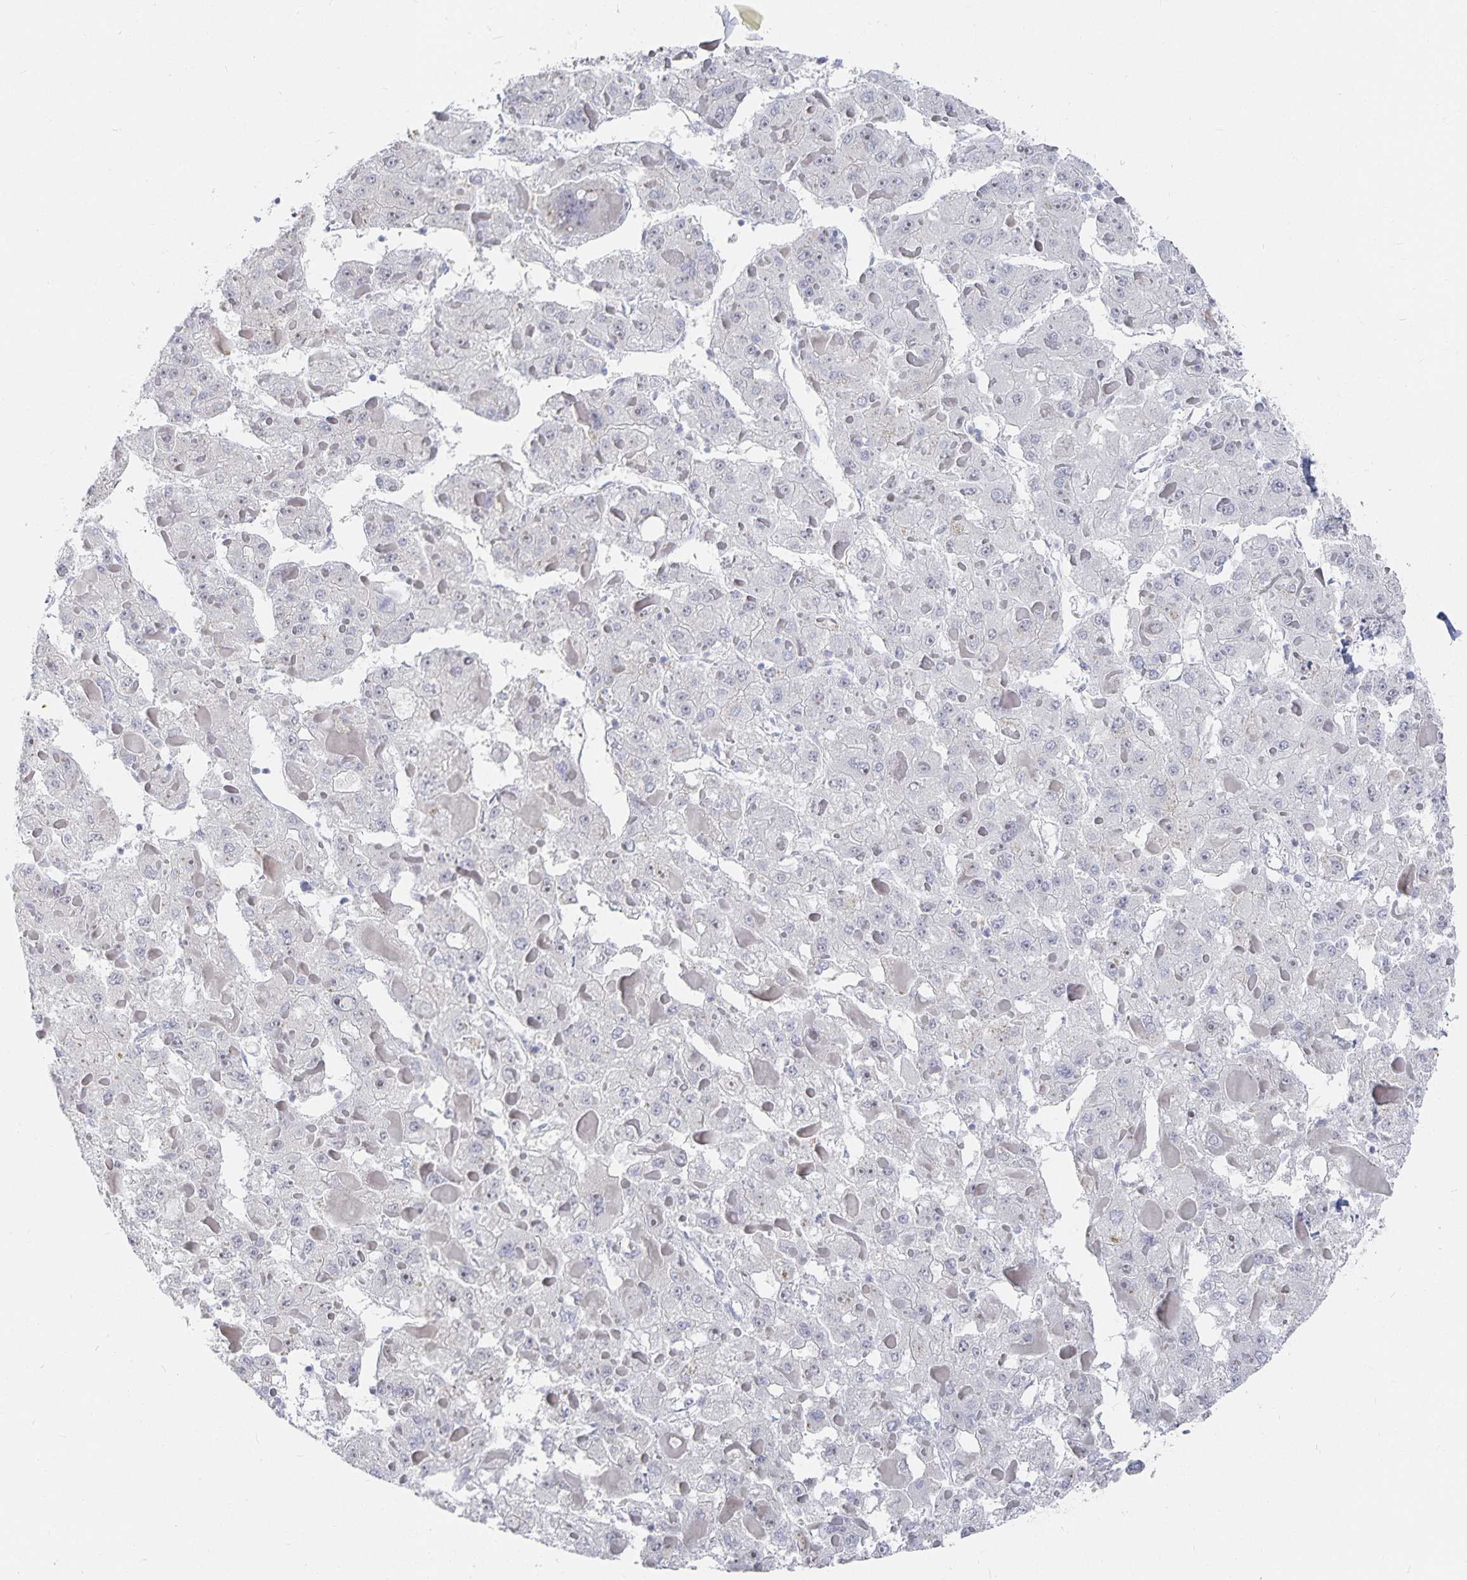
{"staining": {"intensity": "negative", "quantity": "none", "location": "none"}, "tissue": "liver cancer", "cell_type": "Tumor cells", "image_type": "cancer", "snomed": [{"axis": "morphology", "description": "Carcinoma, Hepatocellular, NOS"}, {"axis": "topography", "description": "Liver"}], "caption": "Tumor cells show no significant positivity in liver hepatocellular carcinoma.", "gene": "DNAH9", "patient": {"sex": "female", "age": 73}}